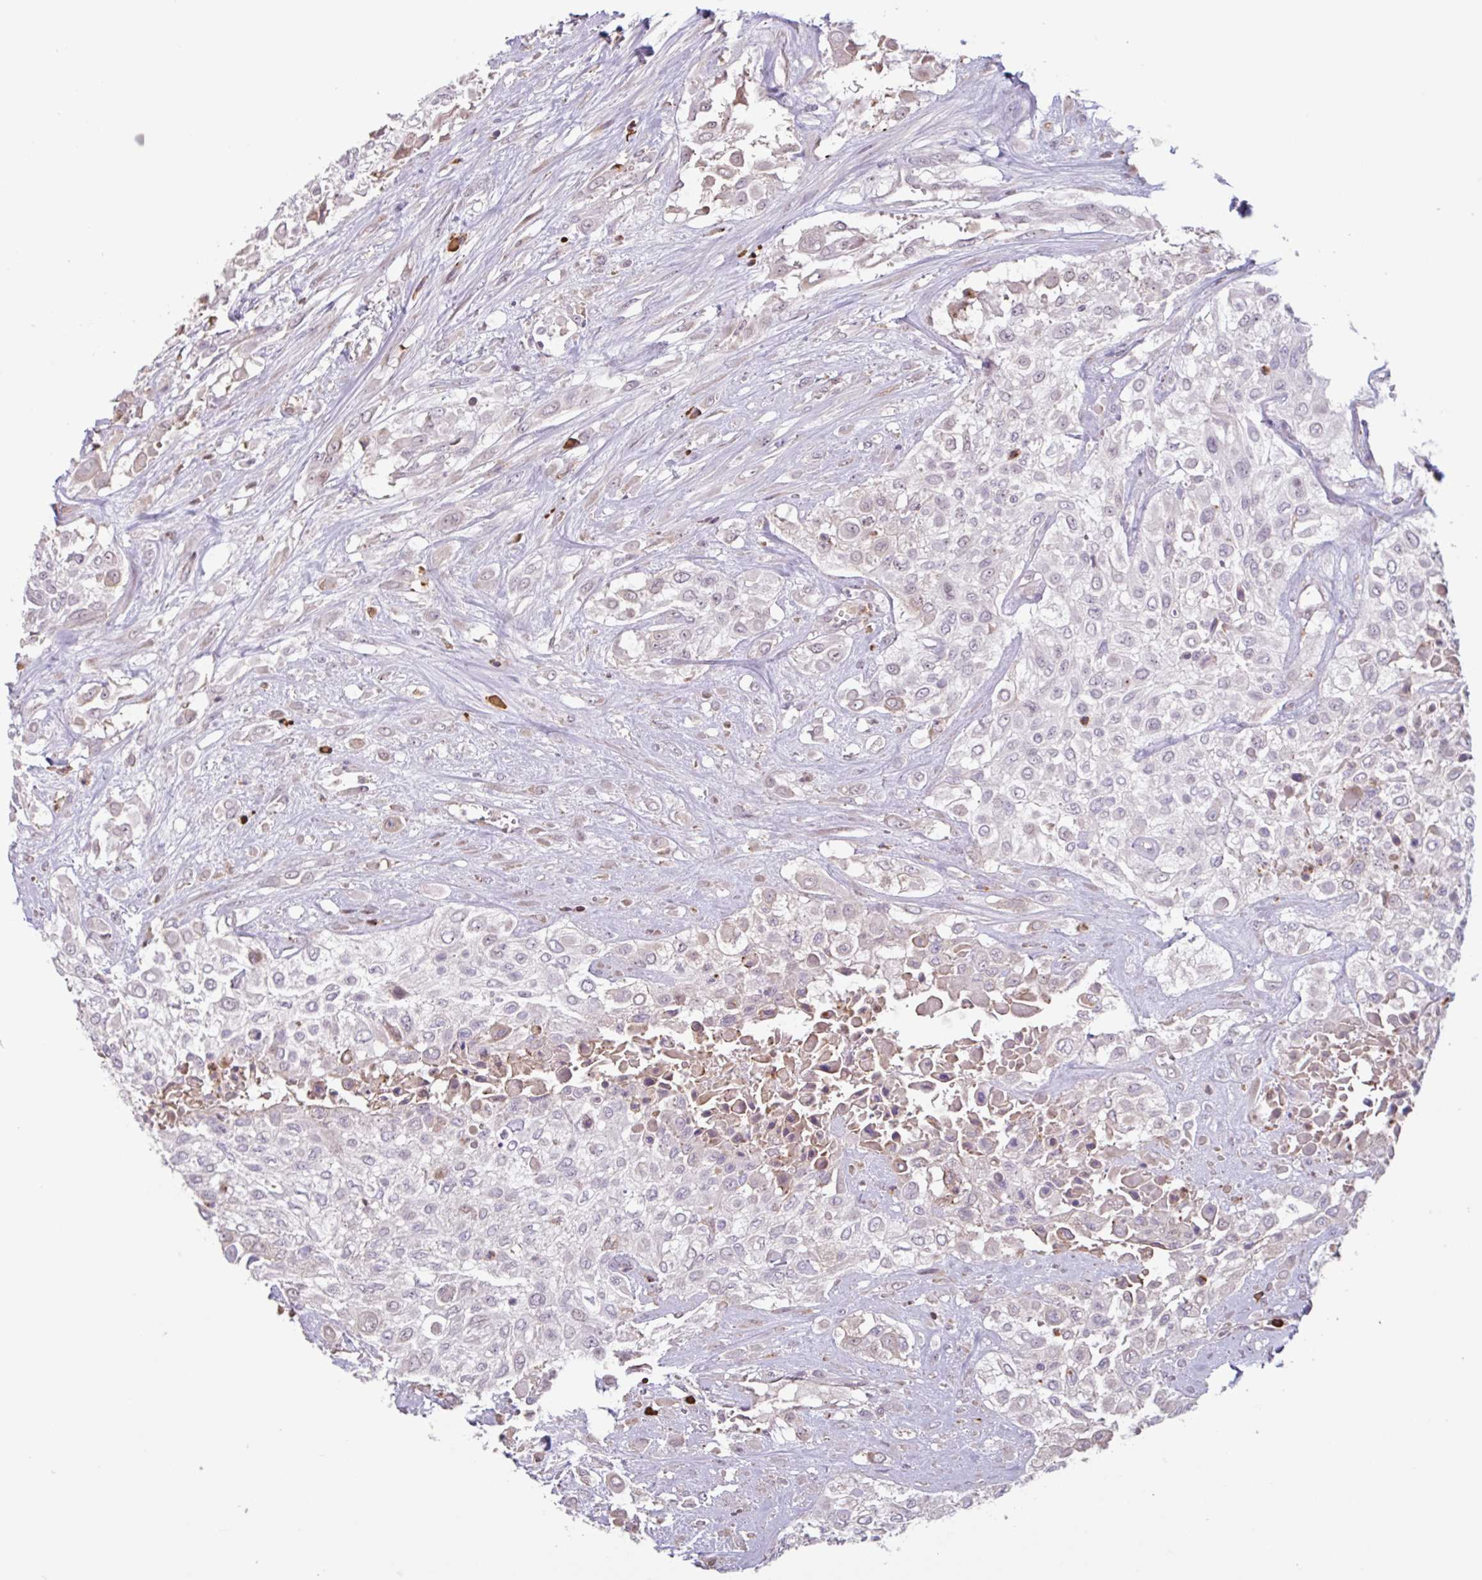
{"staining": {"intensity": "weak", "quantity": "<25%", "location": "nuclear"}, "tissue": "urothelial cancer", "cell_type": "Tumor cells", "image_type": "cancer", "snomed": [{"axis": "morphology", "description": "Urothelial carcinoma, High grade"}, {"axis": "topography", "description": "Urinary bladder"}], "caption": "Immunohistochemical staining of human urothelial carcinoma (high-grade) reveals no significant positivity in tumor cells.", "gene": "TAF1D", "patient": {"sex": "male", "age": 57}}